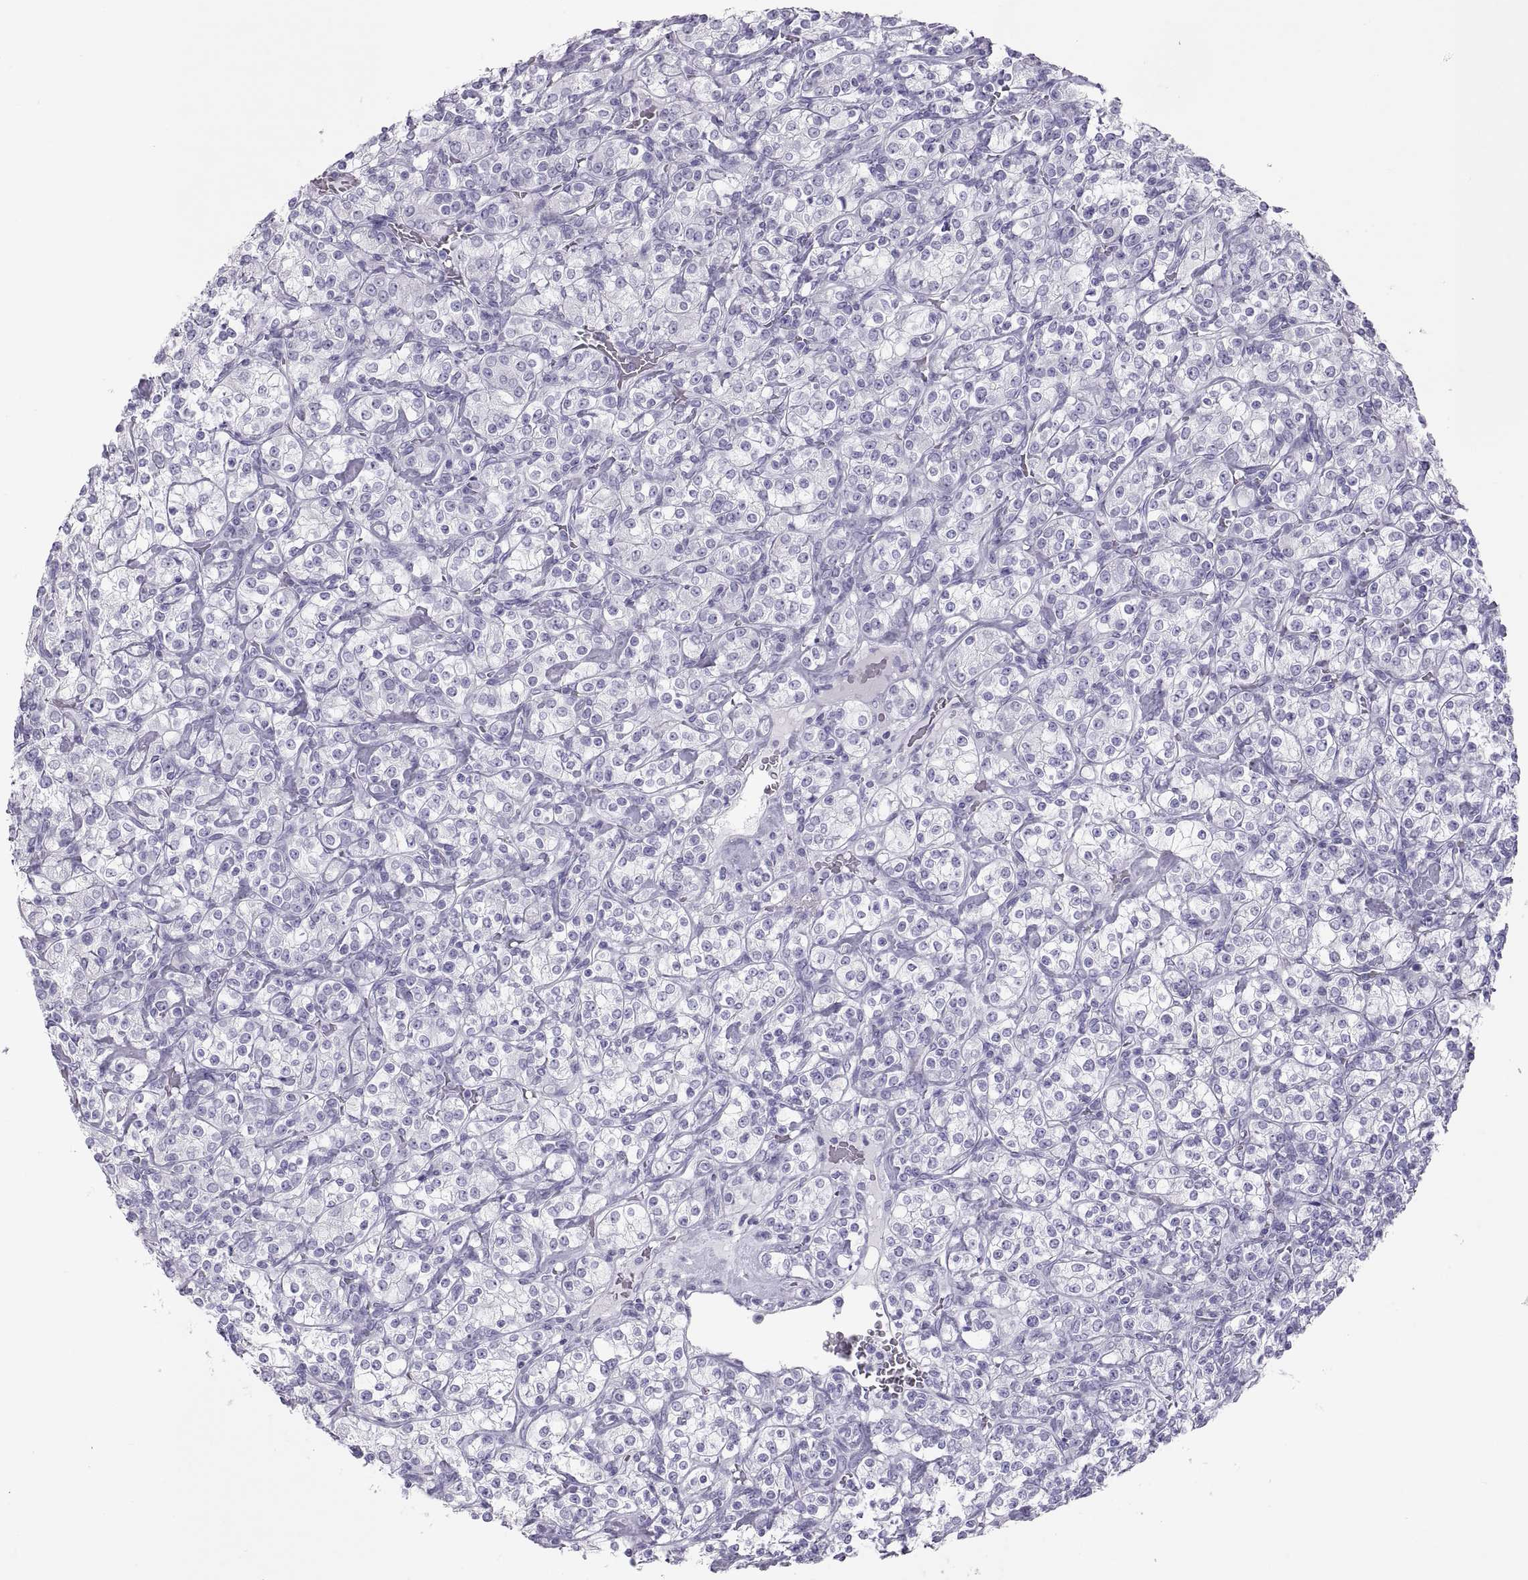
{"staining": {"intensity": "negative", "quantity": "none", "location": "none"}, "tissue": "renal cancer", "cell_type": "Tumor cells", "image_type": "cancer", "snomed": [{"axis": "morphology", "description": "Adenocarcinoma, NOS"}, {"axis": "topography", "description": "Kidney"}], "caption": "This is an IHC histopathology image of renal cancer. There is no staining in tumor cells.", "gene": "SEMG1", "patient": {"sex": "male", "age": 77}}